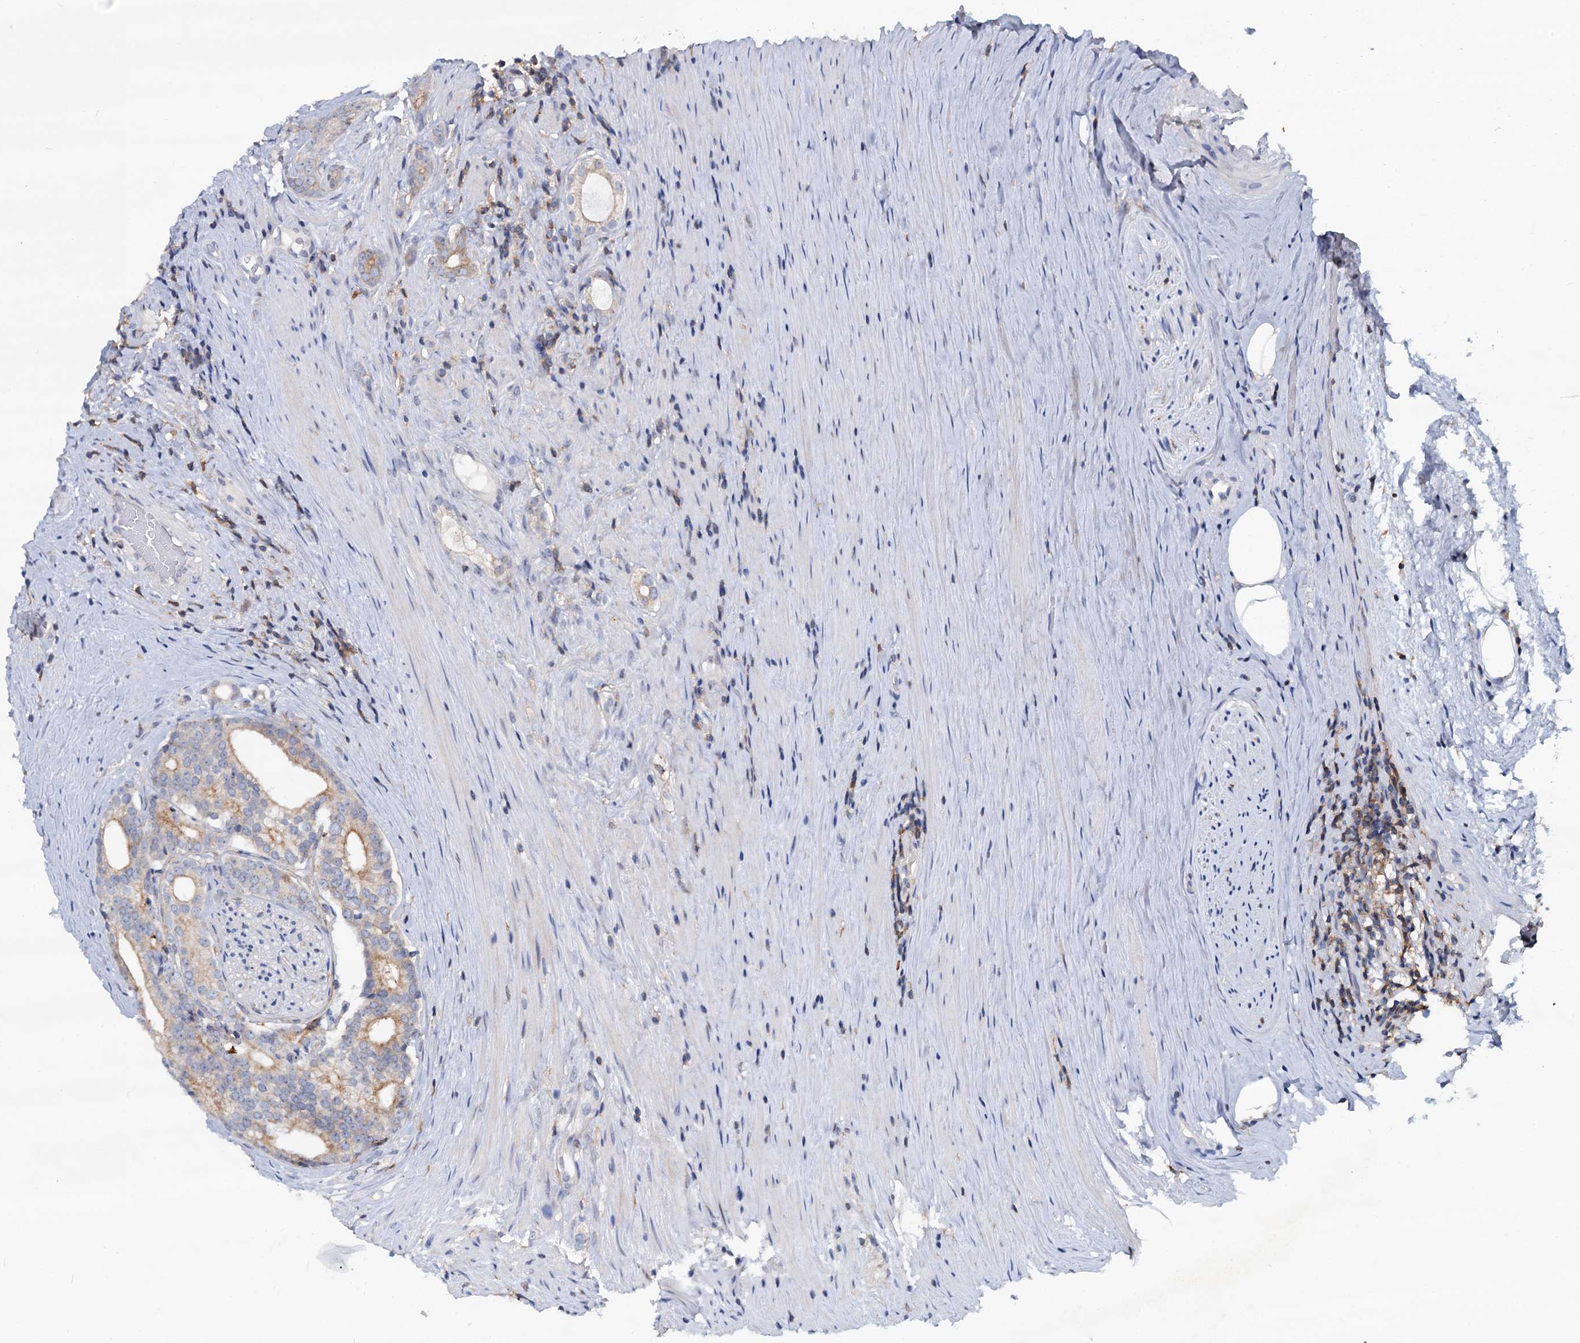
{"staining": {"intensity": "moderate", "quantity": "<25%", "location": "cytoplasmic/membranous"}, "tissue": "prostate cancer", "cell_type": "Tumor cells", "image_type": "cancer", "snomed": [{"axis": "morphology", "description": "Adenocarcinoma, Low grade"}, {"axis": "topography", "description": "Prostate"}], "caption": "The immunohistochemical stain shows moderate cytoplasmic/membranous expression in tumor cells of low-grade adenocarcinoma (prostate) tissue.", "gene": "LRCH4", "patient": {"sex": "male", "age": 71}}